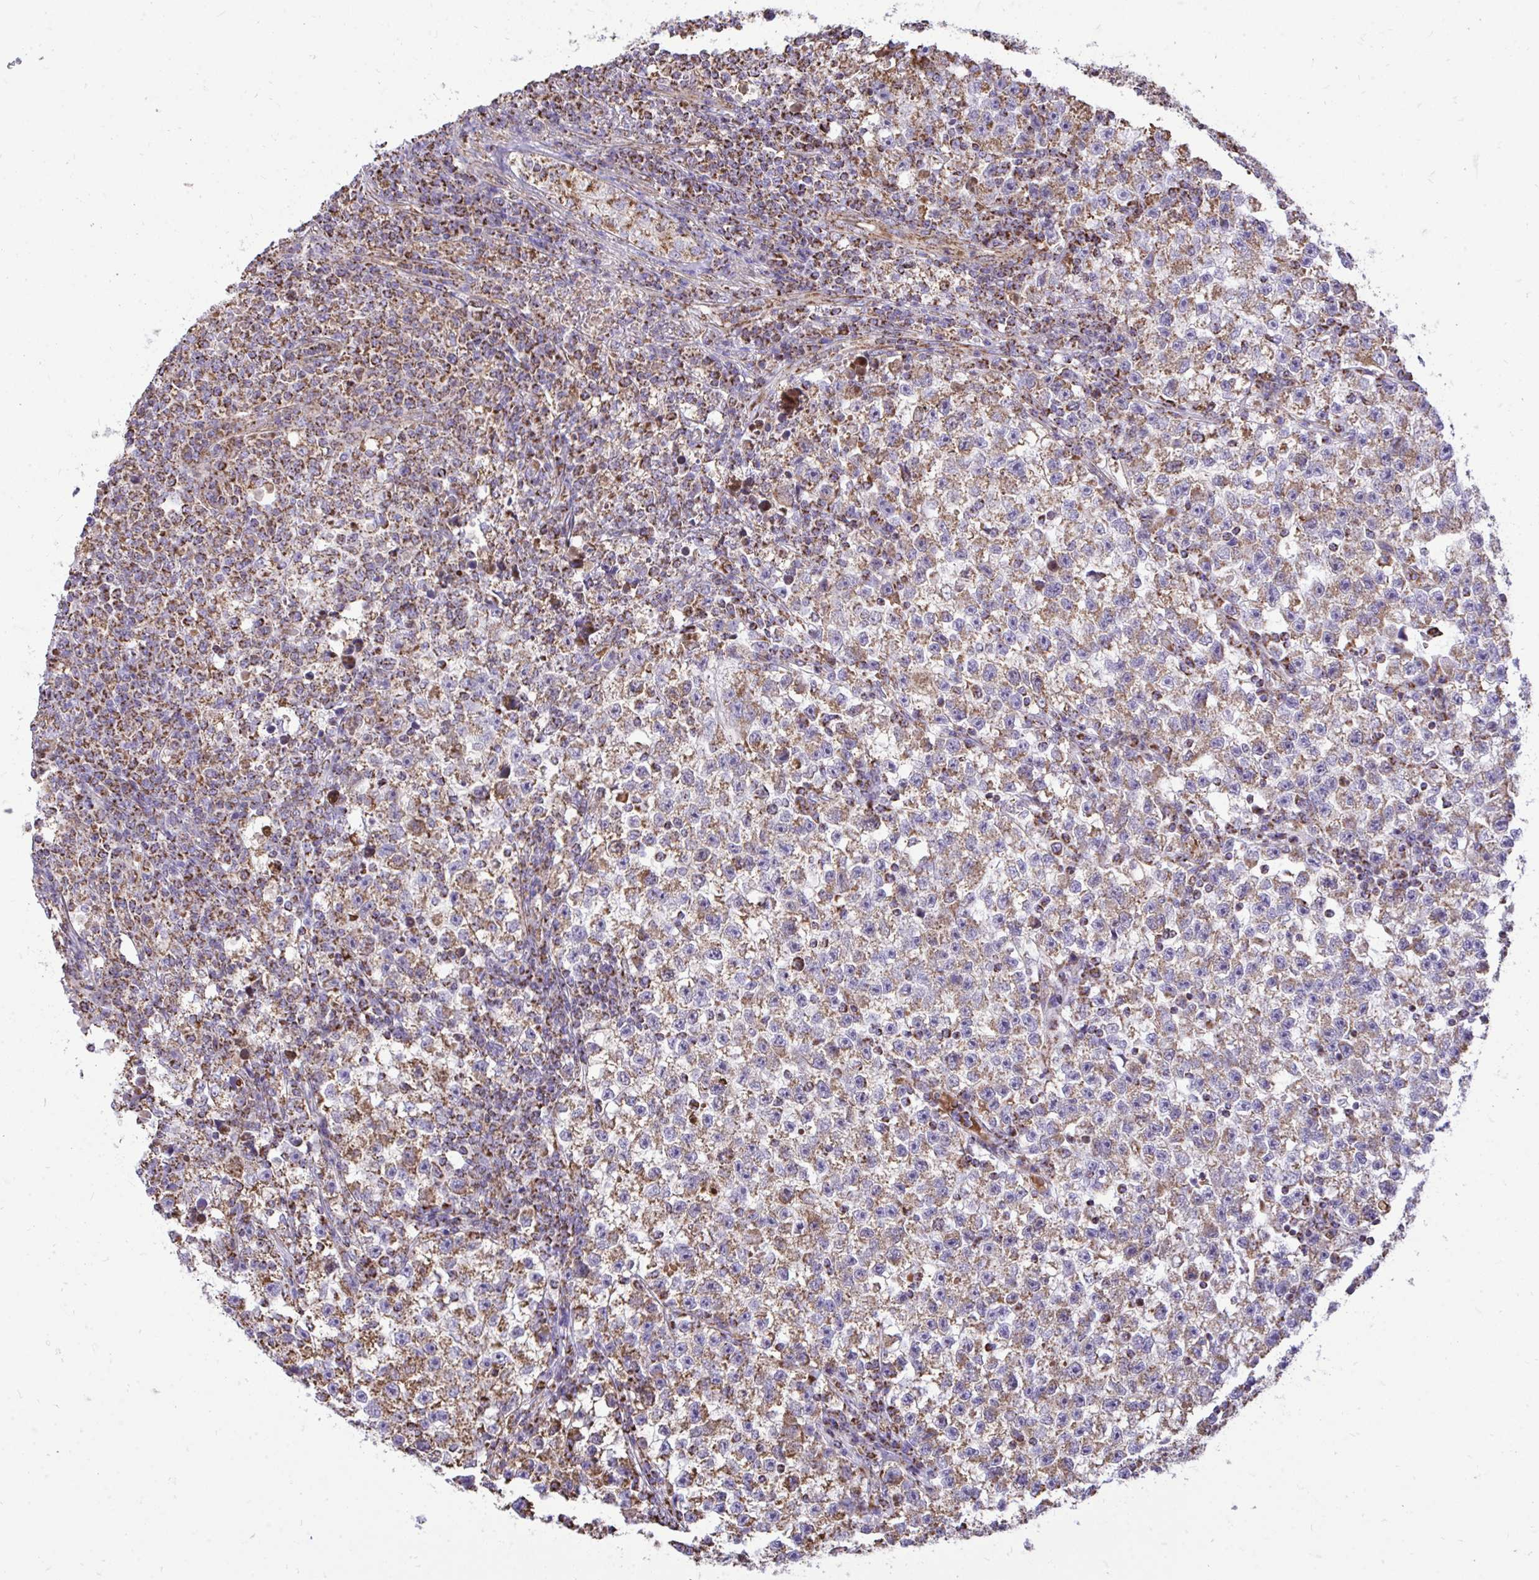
{"staining": {"intensity": "moderate", "quantity": ">75%", "location": "cytoplasmic/membranous"}, "tissue": "testis cancer", "cell_type": "Tumor cells", "image_type": "cancer", "snomed": [{"axis": "morphology", "description": "Seminoma, NOS"}, {"axis": "topography", "description": "Testis"}], "caption": "Human testis cancer (seminoma) stained with a protein marker displays moderate staining in tumor cells.", "gene": "UBE2C", "patient": {"sex": "male", "age": 22}}